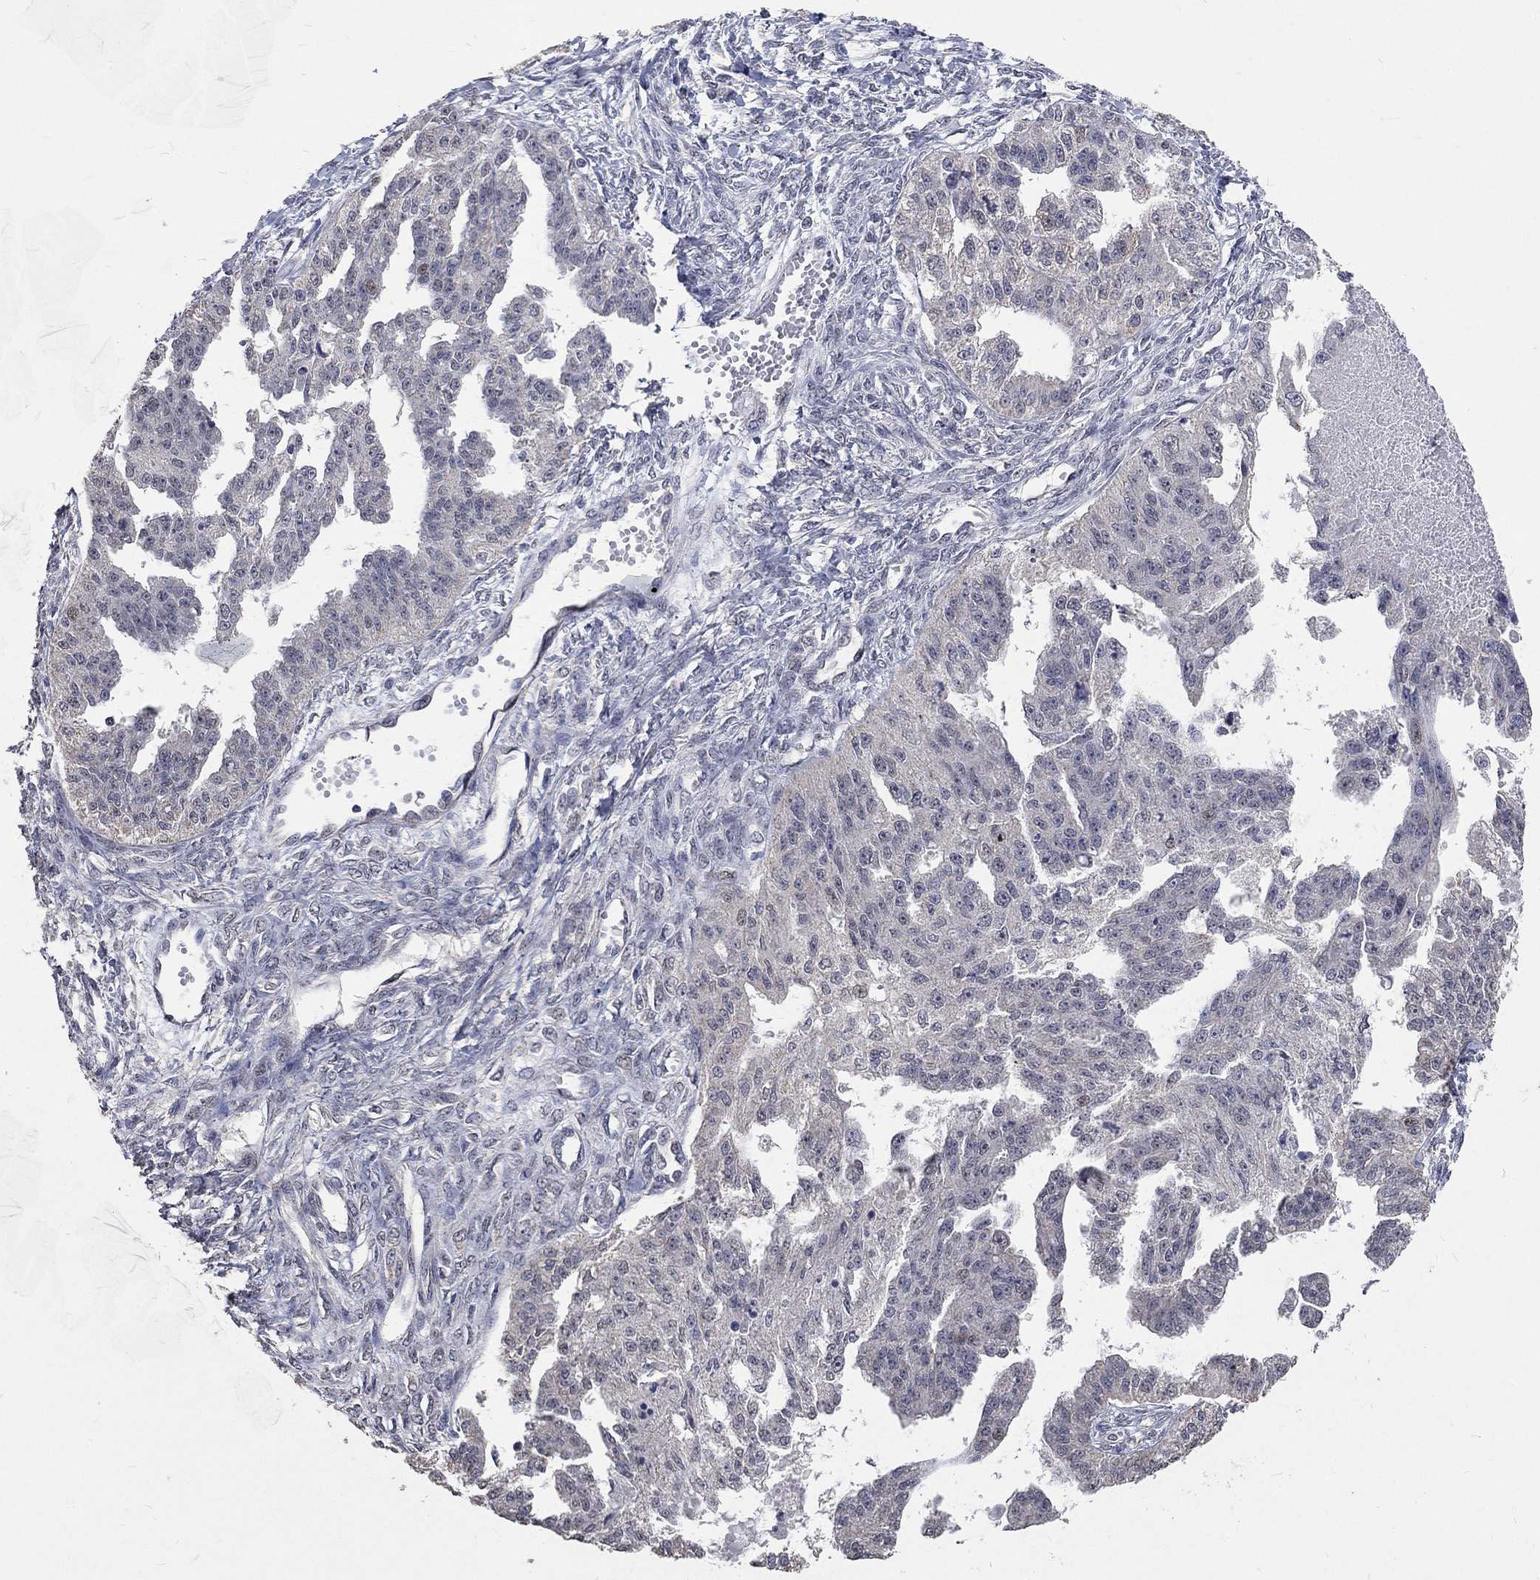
{"staining": {"intensity": "negative", "quantity": "none", "location": "none"}, "tissue": "ovarian cancer", "cell_type": "Tumor cells", "image_type": "cancer", "snomed": [{"axis": "morphology", "description": "Cystadenocarcinoma, serous, NOS"}, {"axis": "topography", "description": "Ovary"}], "caption": "Immunohistochemistry image of neoplastic tissue: serous cystadenocarcinoma (ovarian) stained with DAB demonstrates no significant protein positivity in tumor cells. (Stains: DAB (3,3'-diaminobenzidine) IHC with hematoxylin counter stain, Microscopy: brightfield microscopy at high magnification).", "gene": "SPATA33", "patient": {"sex": "female", "age": 58}}